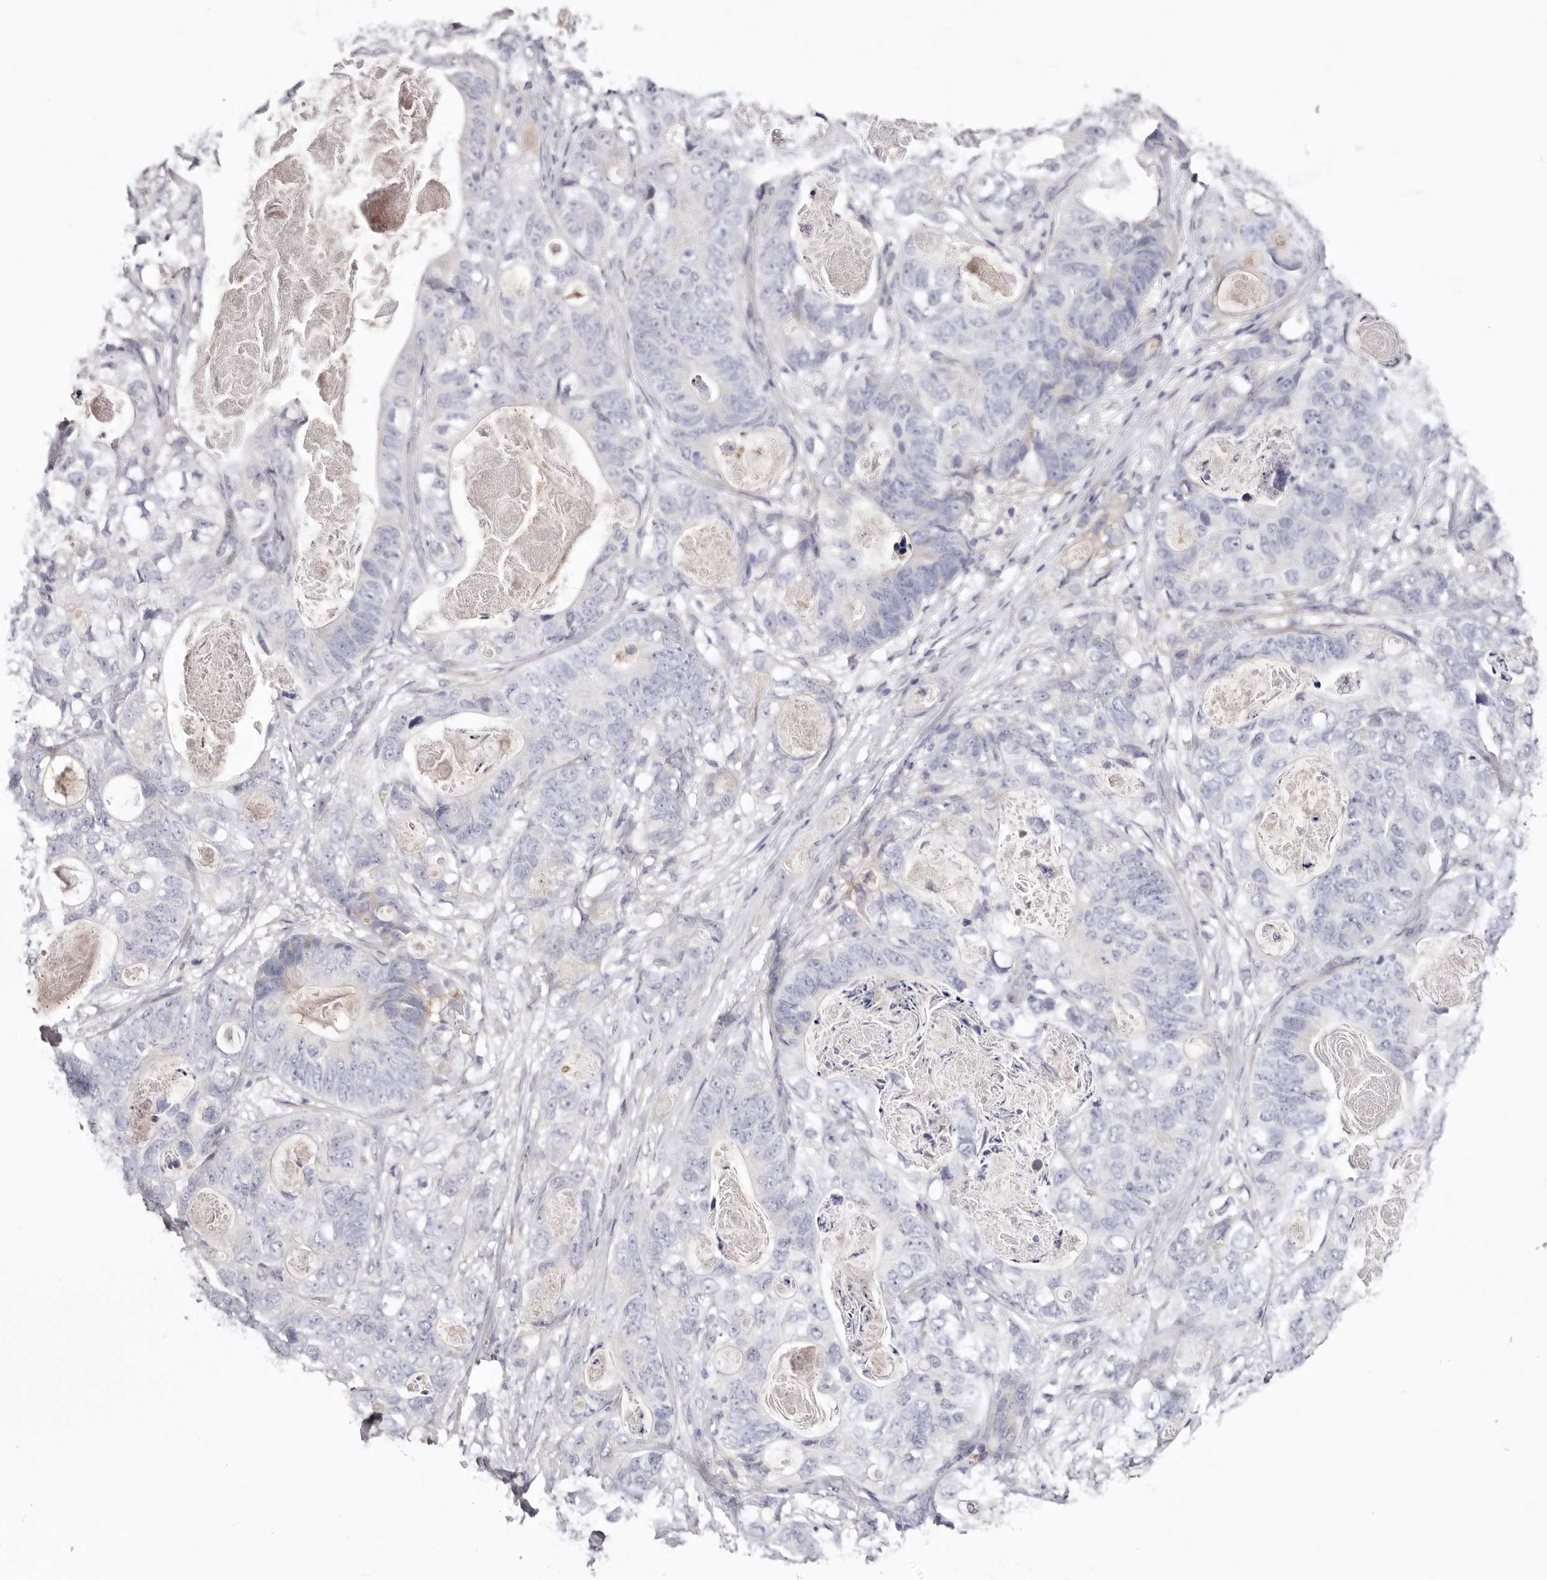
{"staining": {"intensity": "negative", "quantity": "none", "location": "none"}, "tissue": "stomach cancer", "cell_type": "Tumor cells", "image_type": "cancer", "snomed": [{"axis": "morphology", "description": "Normal tissue, NOS"}, {"axis": "morphology", "description": "Adenocarcinoma, NOS"}, {"axis": "topography", "description": "Stomach"}], "caption": "High magnification brightfield microscopy of adenocarcinoma (stomach) stained with DAB (brown) and counterstained with hematoxylin (blue): tumor cells show no significant staining.", "gene": "LMLN", "patient": {"sex": "female", "age": 89}}